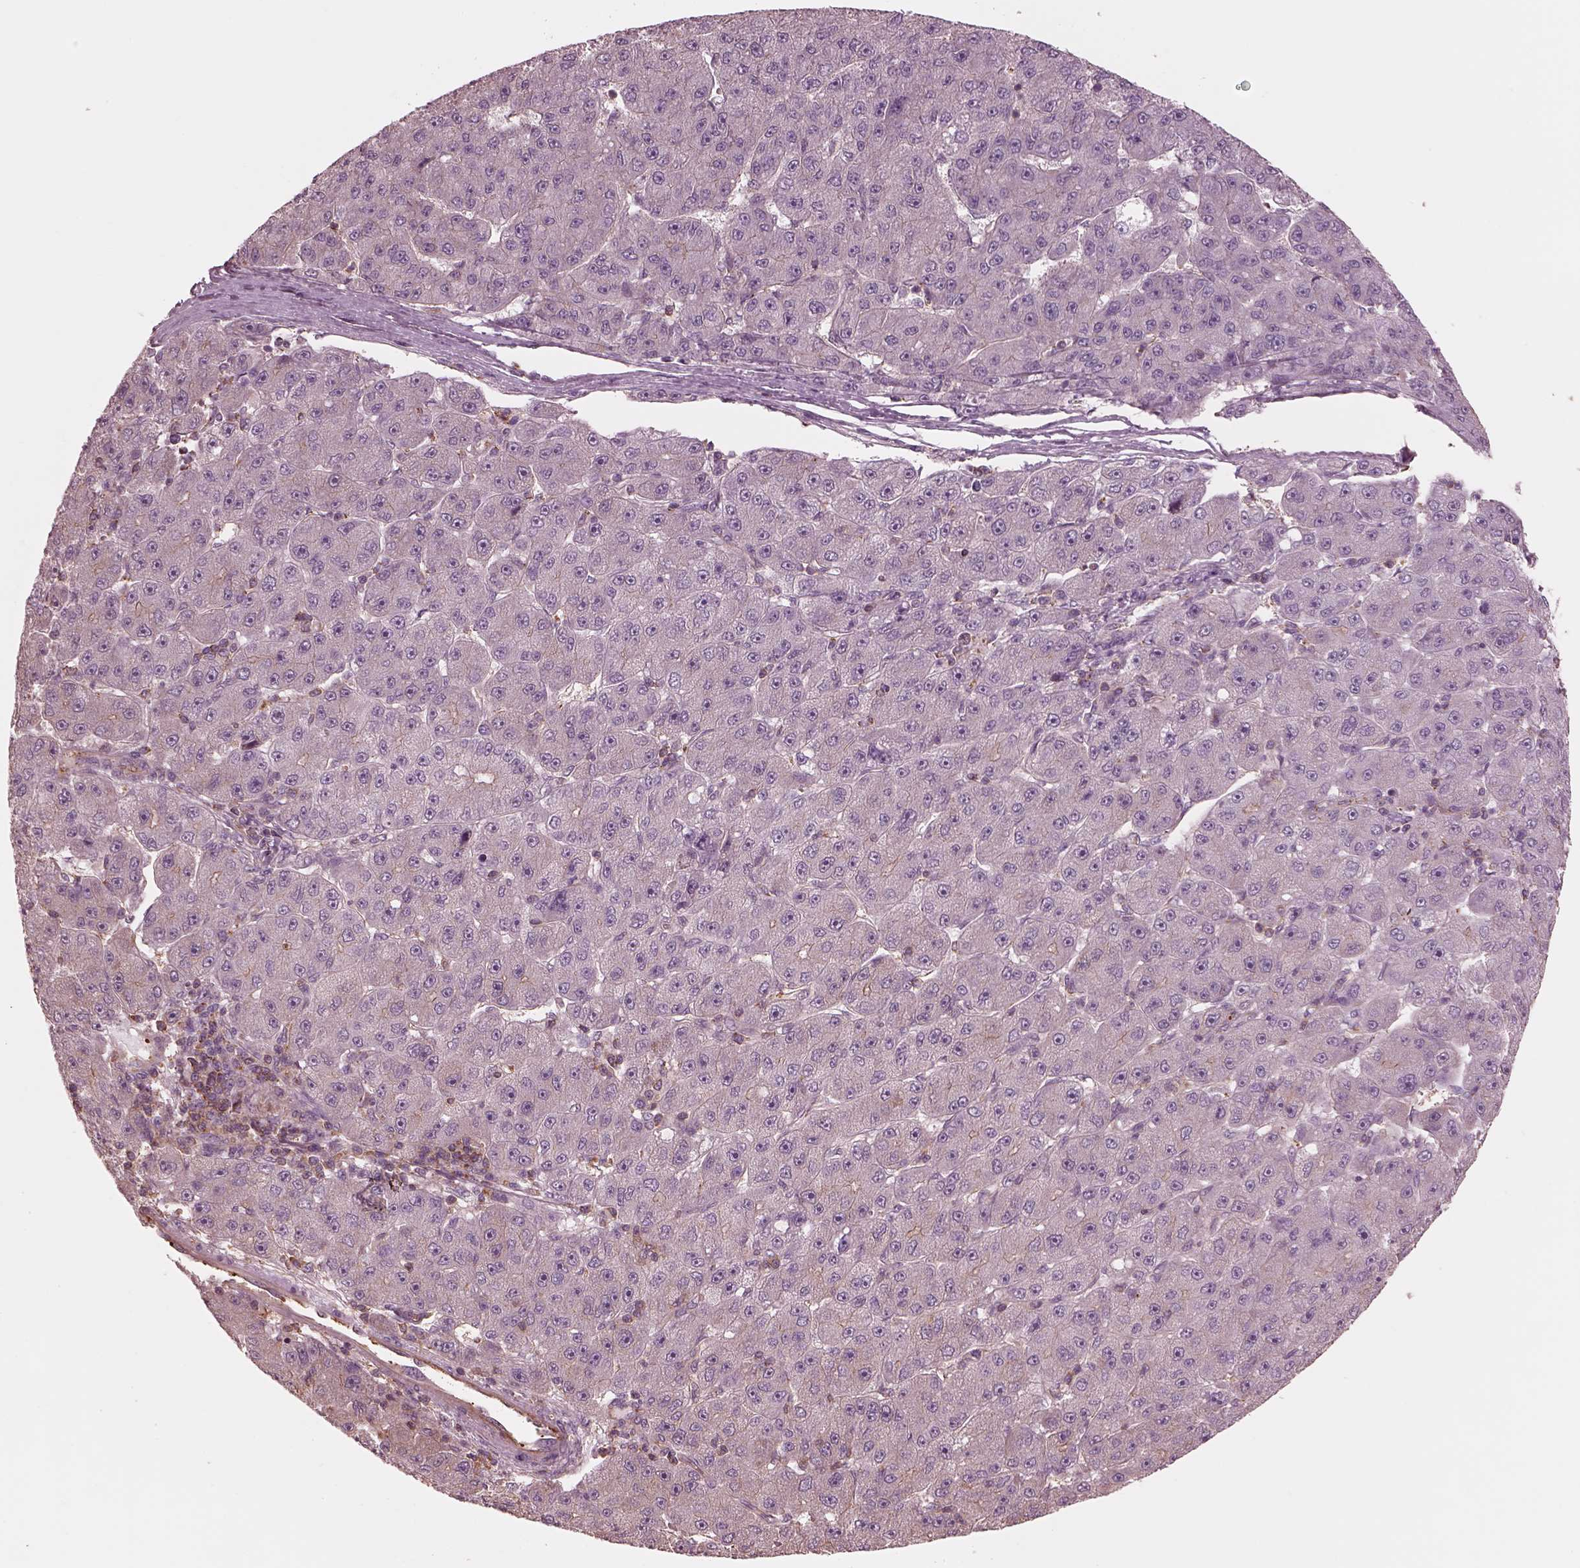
{"staining": {"intensity": "negative", "quantity": "none", "location": "none"}, "tissue": "liver cancer", "cell_type": "Tumor cells", "image_type": "cancer", "snomed": [{"axis": "morphology", "description": "Carcinoma, Hepatocellular, NOS"}, {"axis": "topography", "description": "Liver"}], "caption": "Photomicrograph shows no significant protein expression in tumor cells of liver cancer (hepatocellular carcinoma).", "gene": "STK33", "patient": {"sex": "male", "age": 67}}